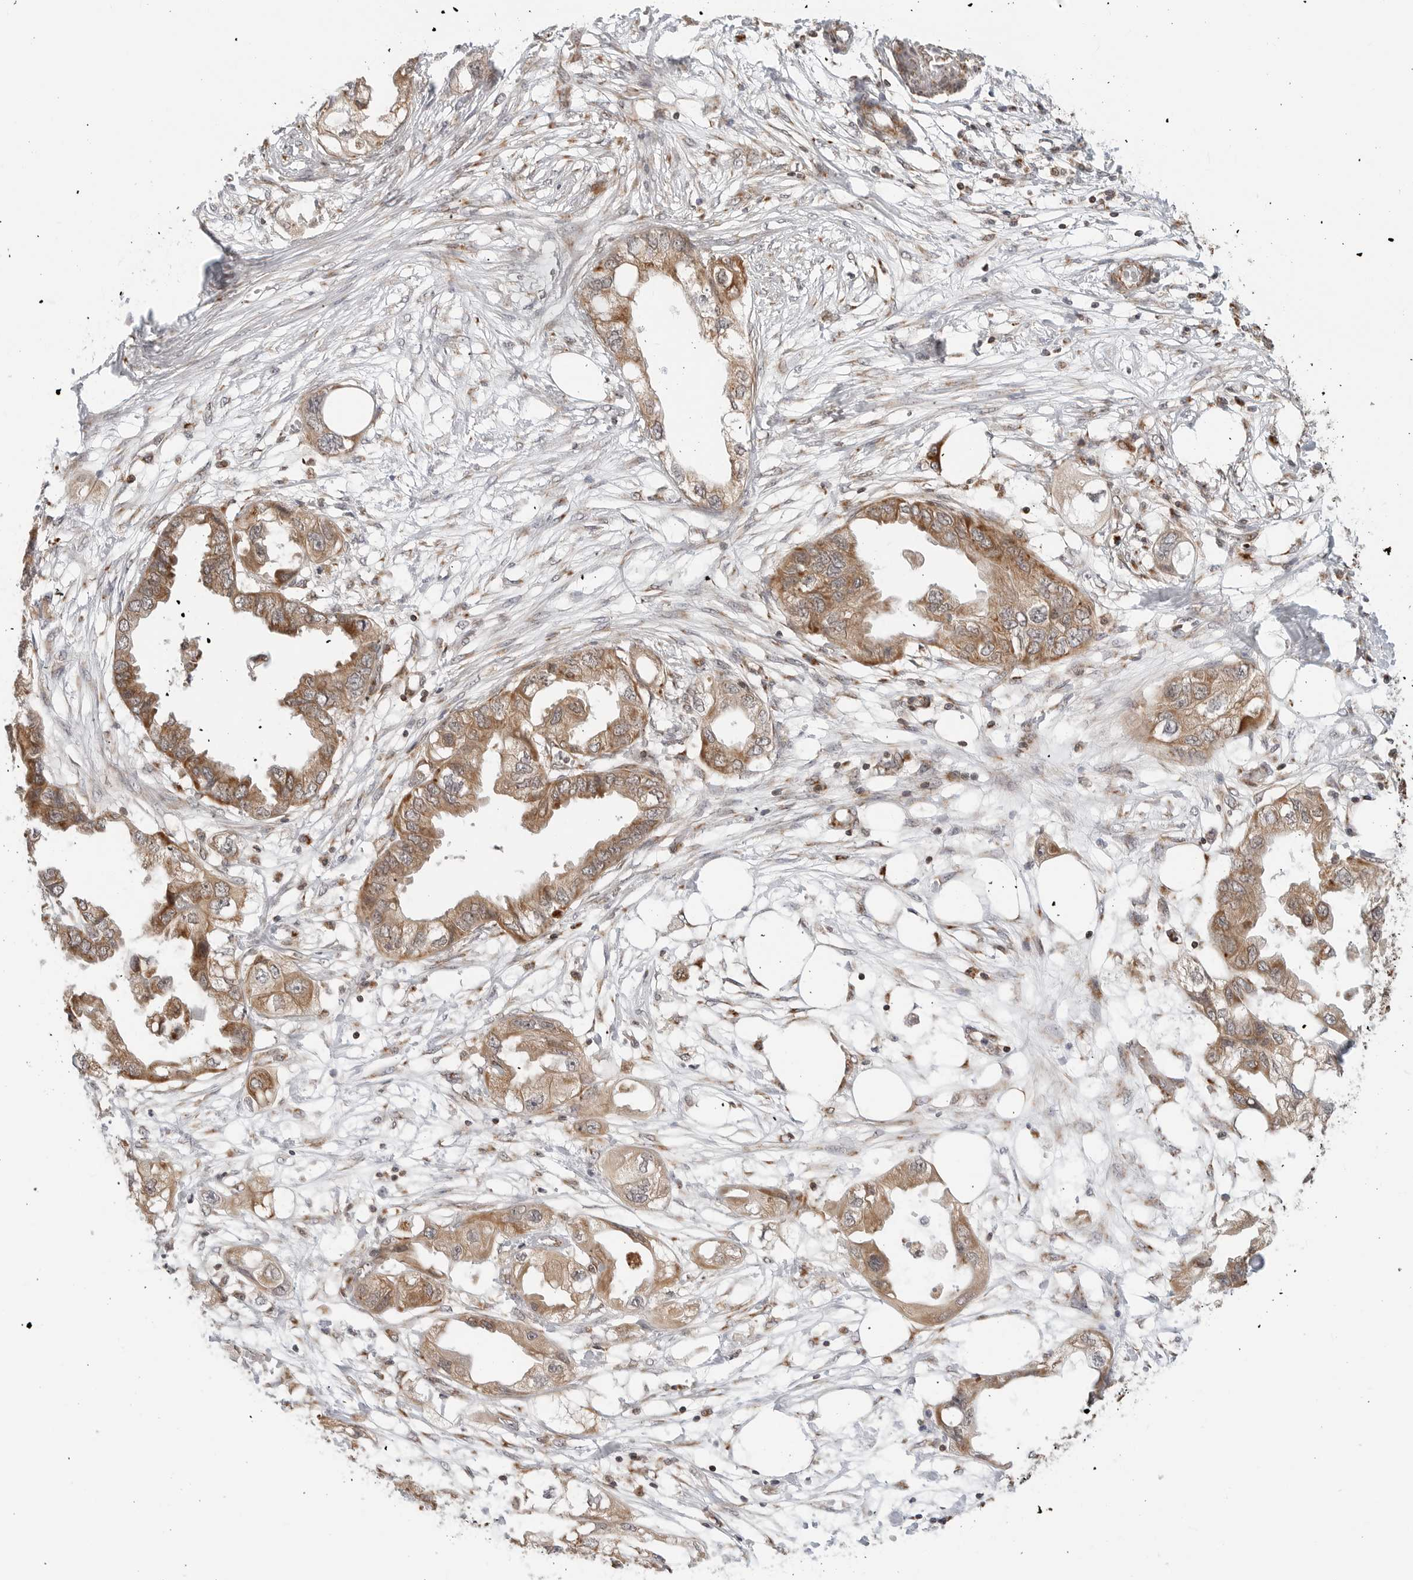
{"staining": {"intensity": "moderate", "quantity": ">75%", "location": "cytoplasmic/membranous"}, "tissue": "endometrial cancer", "cell_type": "Tumor cells", "image_type": "cancer", "snomed": [{"axis": "morphology", "description": "Adenocarcinoma, NOS"}, {"axis": "morphology", "description": "Adenocarcinoma, metastatic, NOS"}, {"axis": "topography", "description": "Adipose tissue"}, {"axis": "topography", "description": "Endometrium"}], "caption": "High-power microscopy captured an immunohistochemistry histopathology image of endometrial adenocarcinoma, revealing moderate cytoplasmic/membranous staining in approximately >75% of tumor cells. The staining was performed using DAB, with brown indicating positive protein expression. Nuclei are stained blue with hematoxylin.", "gene": "POLR3GL", "patient": {"sex": "female", "age": 67}}